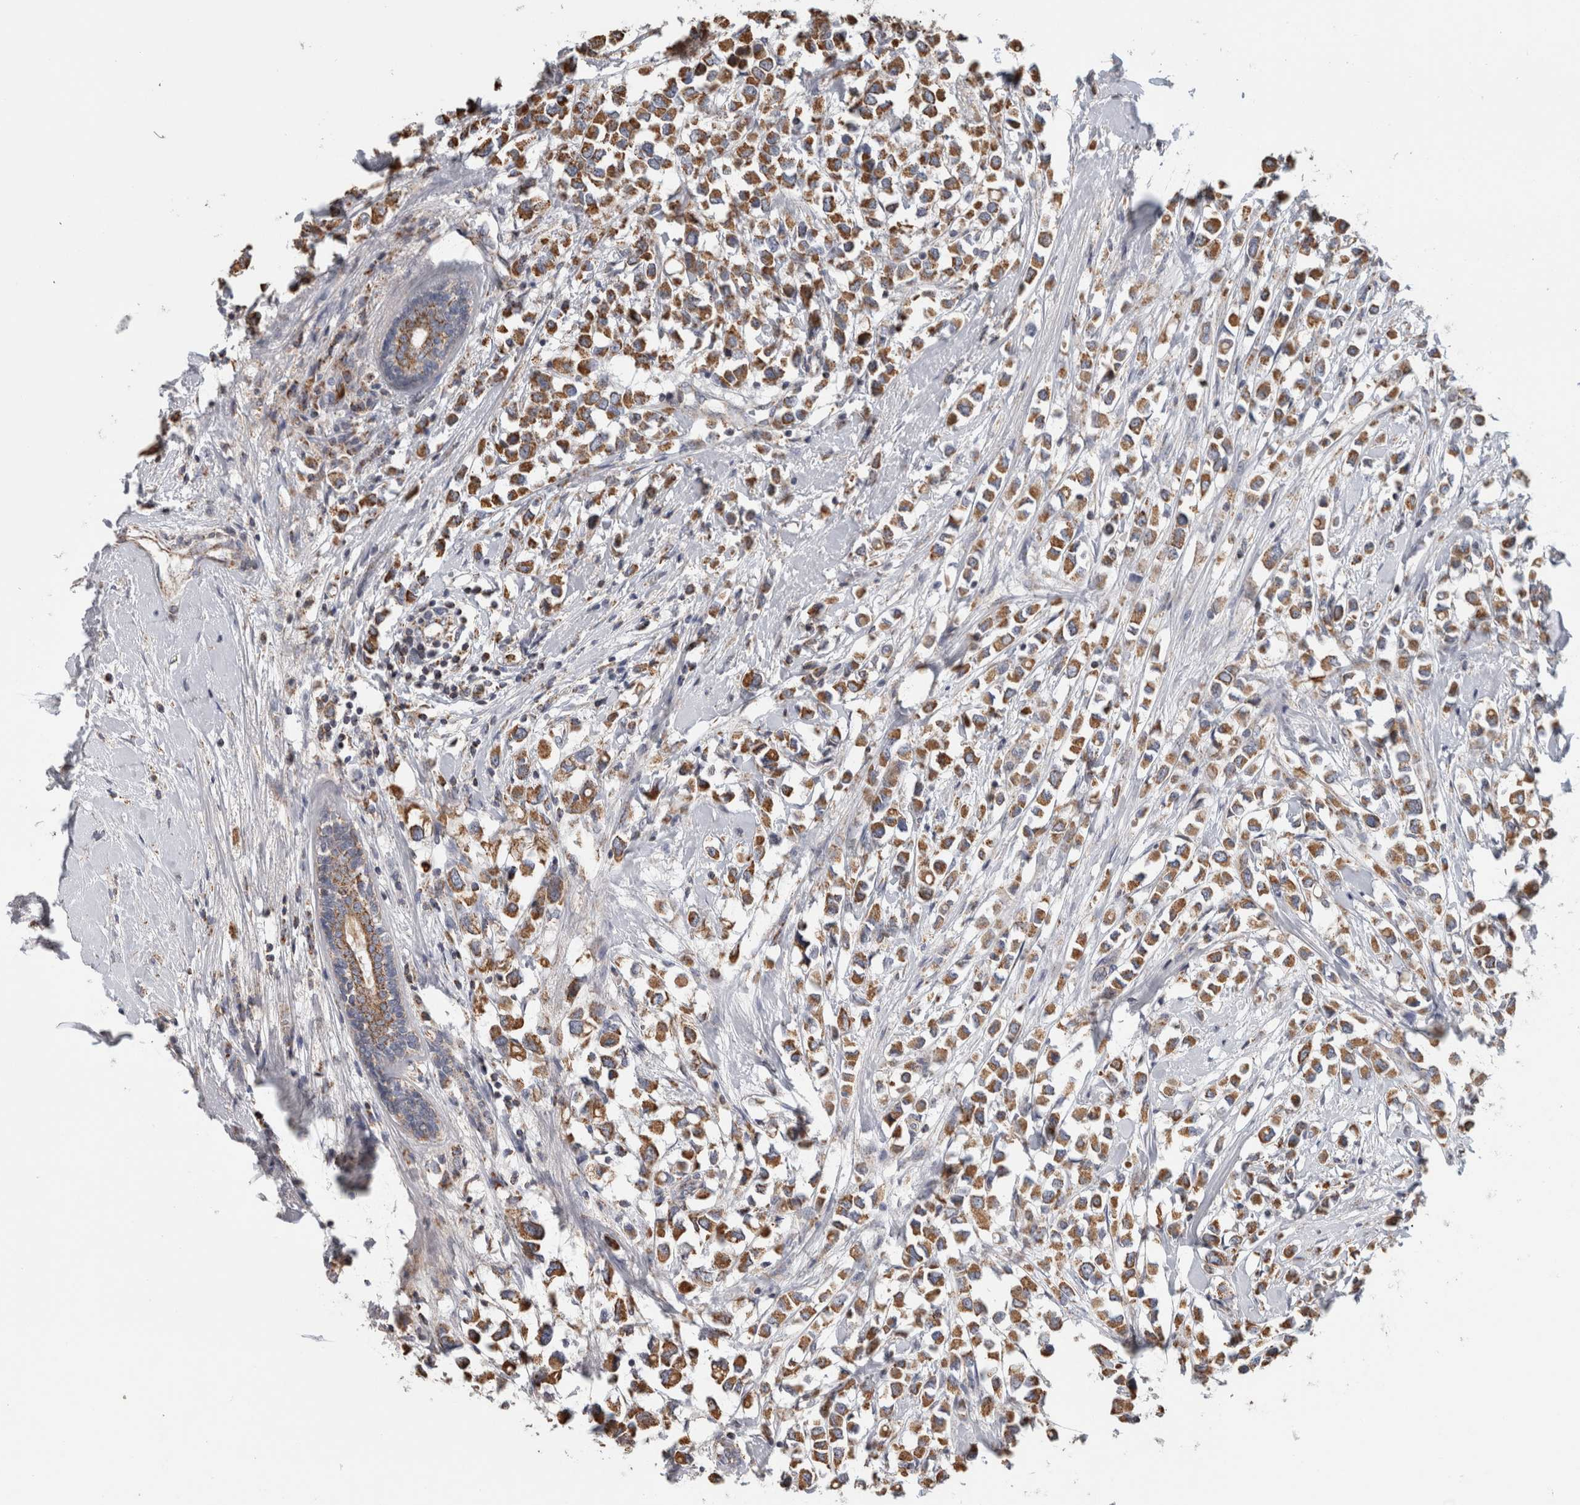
{"staining": {"intensity": "moderate", "quantity": ">75%", "location": "cytoplasmic/membranous"}, "tissue": "breast cancer", "cell_type": "Tumor cells", "image_type": "cancer", "snomed": [{"axis": "morphology", "description": "Duct carcinoma"}, {"axis": "topography", "description": "Breast"}], "caption": "This micrograph exhibits IHC staining of human breast cancer (infiltrating ductal carcinoma), with medium moderate cytoplasmic/membranous positivity in approximately >75% of tumor cells.", "gene": "ST8SIA1", "patient": {"sex": "female", "age": 61}}